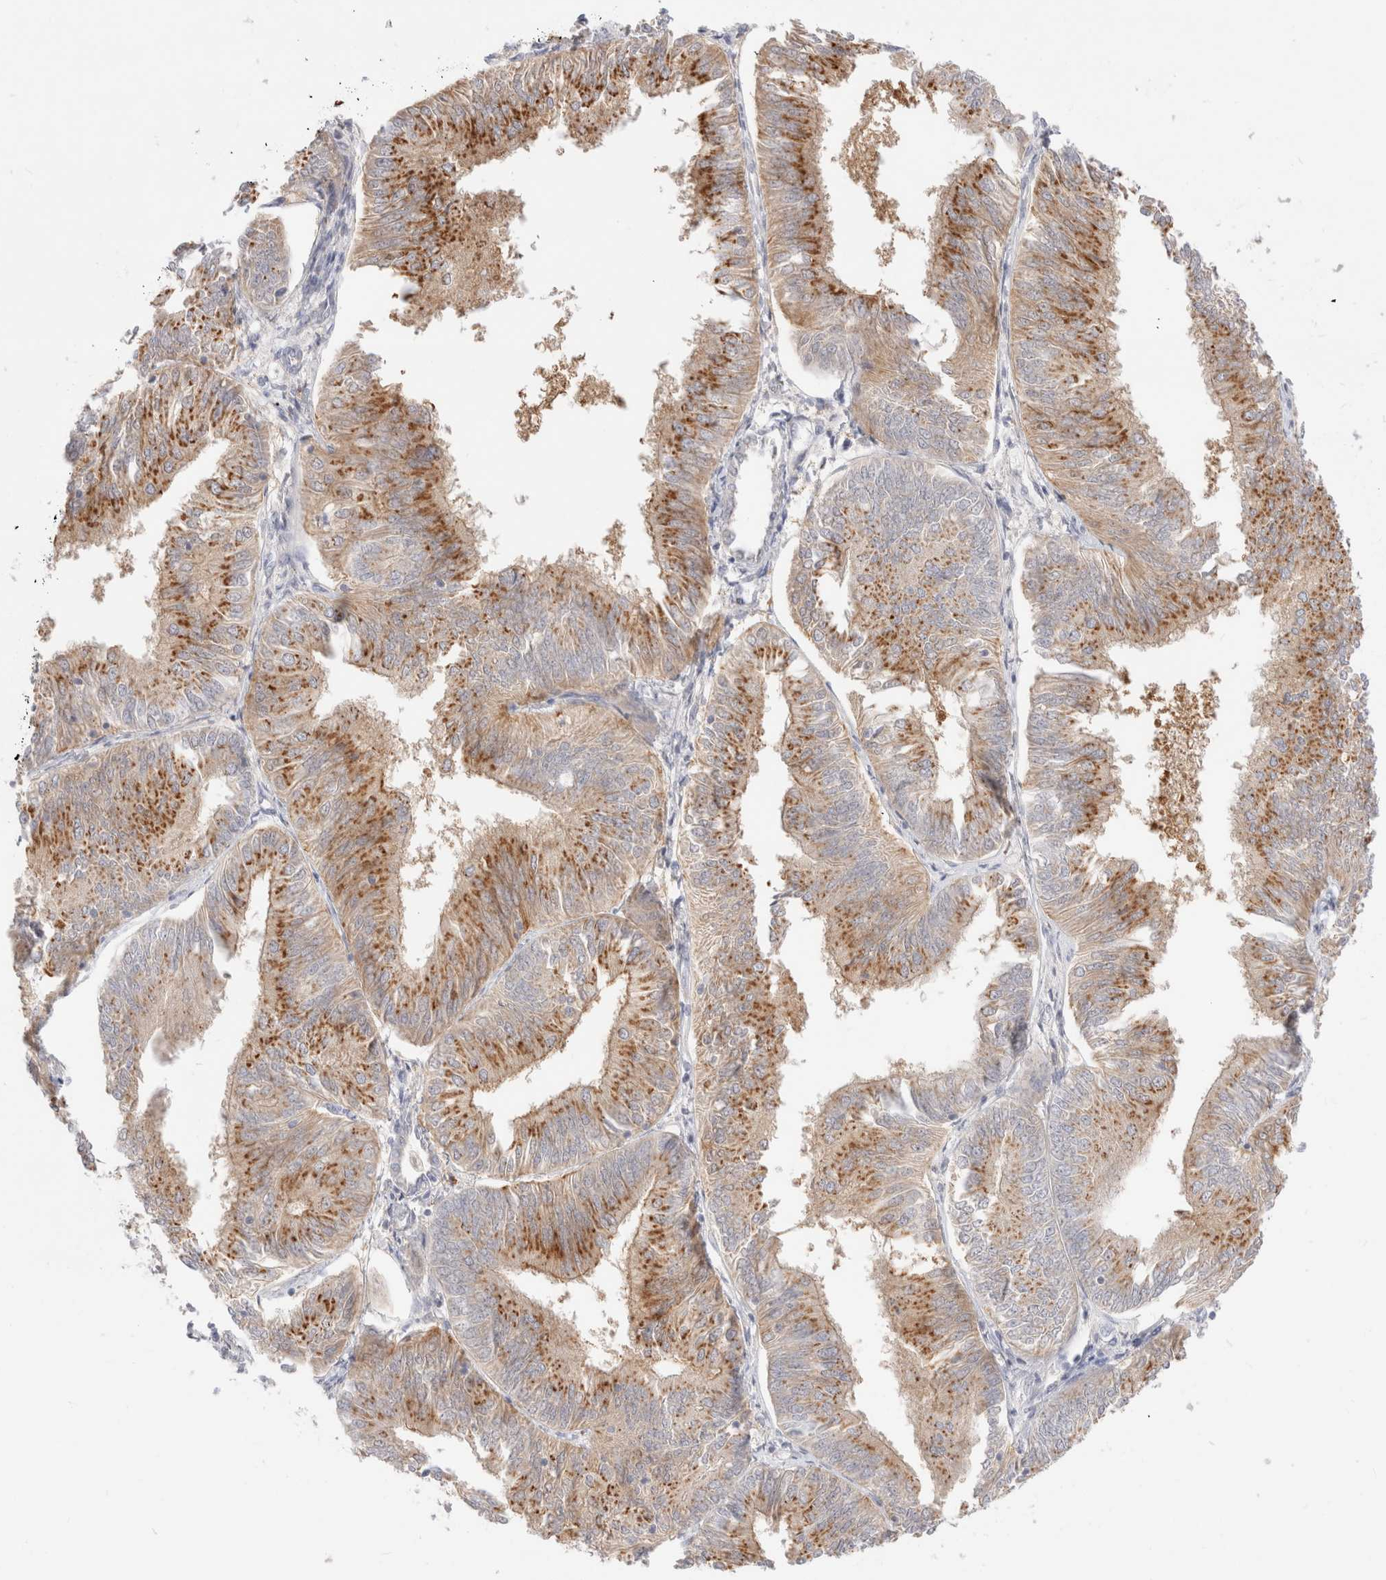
{"staining": {"intensity": "moderate", "quantity": ">75%", "location": "cytoplasmic/membranous"}, "tissue": "endometrial cancer", "cell_type": "Tumor cells", "image_type": "cancer", "snomed": [{"axis": "morphology", "description": "Adenocarcinoma, NOS"}, {"axis": "topography", "description": "Endometrium"}], "caption": "Immunohistochemical staining of endometrial cancer (adenocarcinoma) demonstrates moderate cytoplasmic/membranous protein expression in about >75% of tumor cells. Nuclei are stained in blue.", "gene": "EFCAB13", "patient": {"sex": "female", "age": 58}}